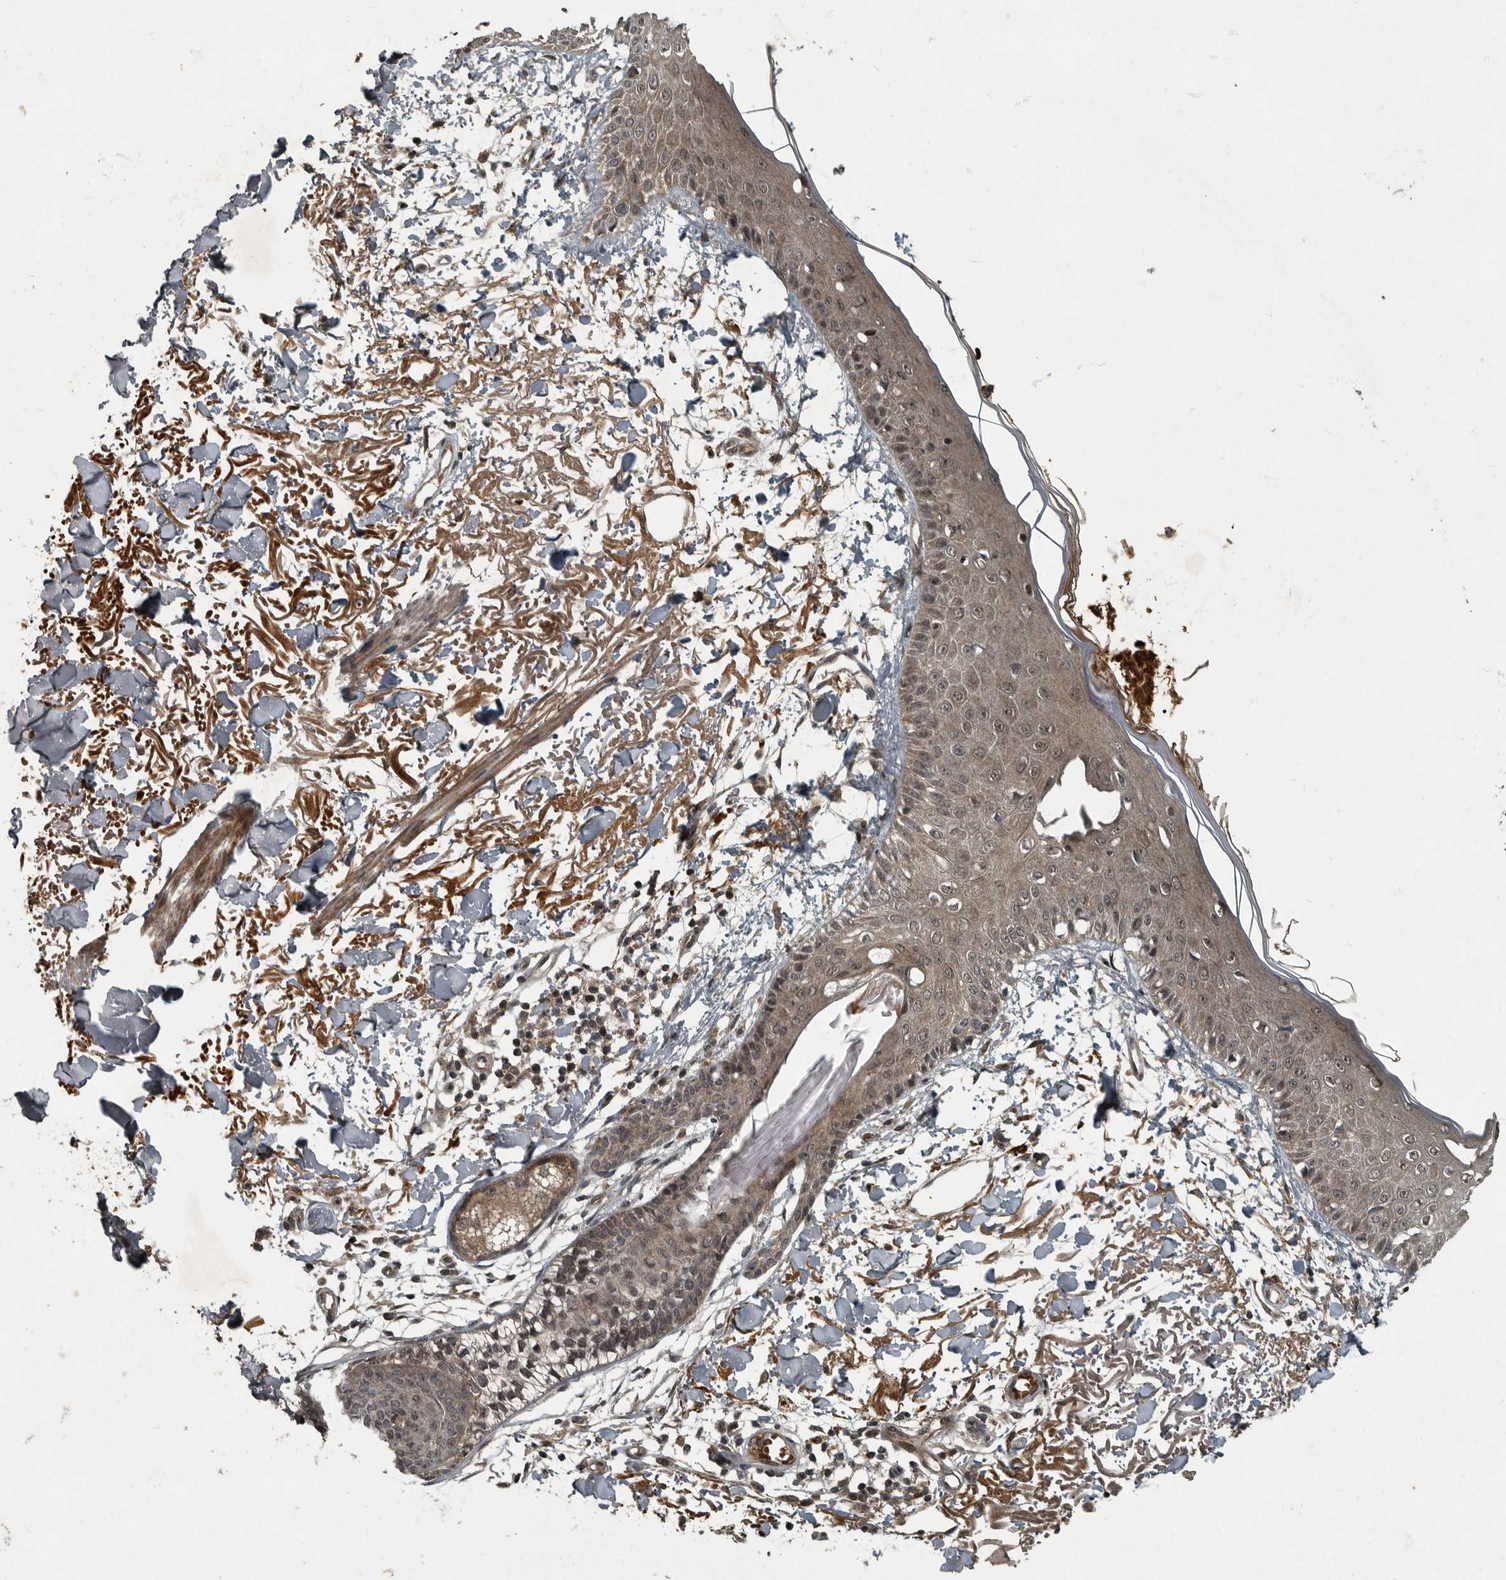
{"staining": {"intensity": "weak", "quantity": ">75%", "location": "cytoplasmic/membranous,nuclear"}, "tissue": "skin", "cell_type": "Fibroblasts", "image_type": "normal", "snomed": [{"axis": "morphology", "description": "Normal tissue, NOS"}, {"axis": "morphology", "description": "Squamous cell carcinoma, NOS"}, {"axis": "topography", "description": "Skin"}, {"axis": "topography", "description": "Peripheral nerve tissue"}], "caption": "An immunohistochemistry (IHC) photomicrograph of benign tissue is shown. Protein staining in brown shows weak cytoplasmic/membranous,nuclear positivity in skin within fibroblasts. (Stains: DAB (3,3'-diaminobenzidine) in brown, nuclei in blue, Microscopy: brightfield microscopy at high magnification).", "gene": "FOXO1", "patient": {"sex": "male", "age": 83}}